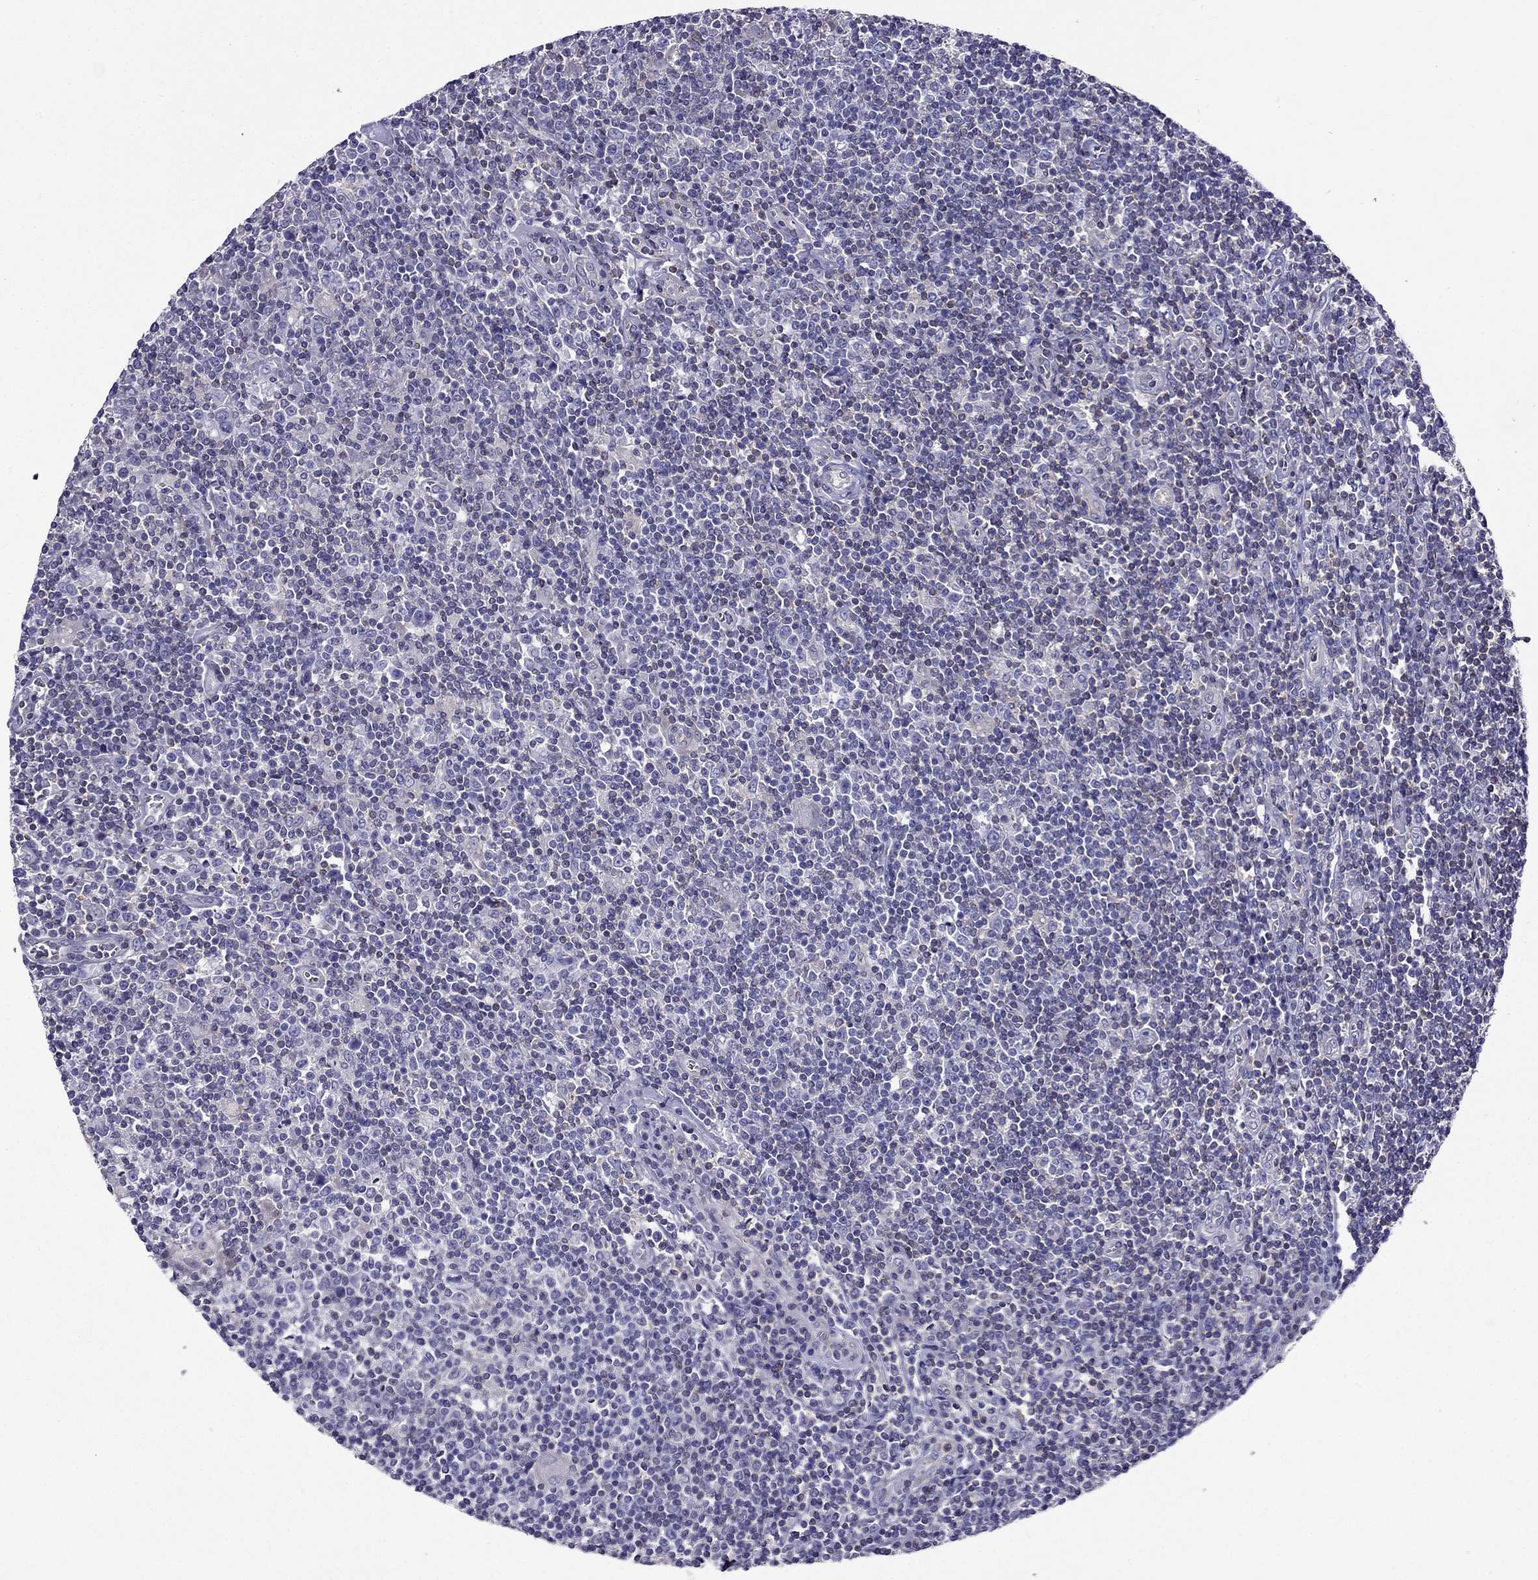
{"staining": {"intensity": "negative", "quantity": "none", "location": "none"}, "tissue": "lymphoma", "cell_type": "Tumor cells", "image_type": "cancer", "snomed": [{"axis": "morphology", "description": "Hodgkin's disease, NOS"}, {"axis": "topography", "description": "Lymph node"}], "caption": "This is an immunohistochemistry micrograph of human Hodgkin's disease. There is no positivity in tumor cells.", "gene": "AAK1", "patient": {"sex": "male", "age": 40}}